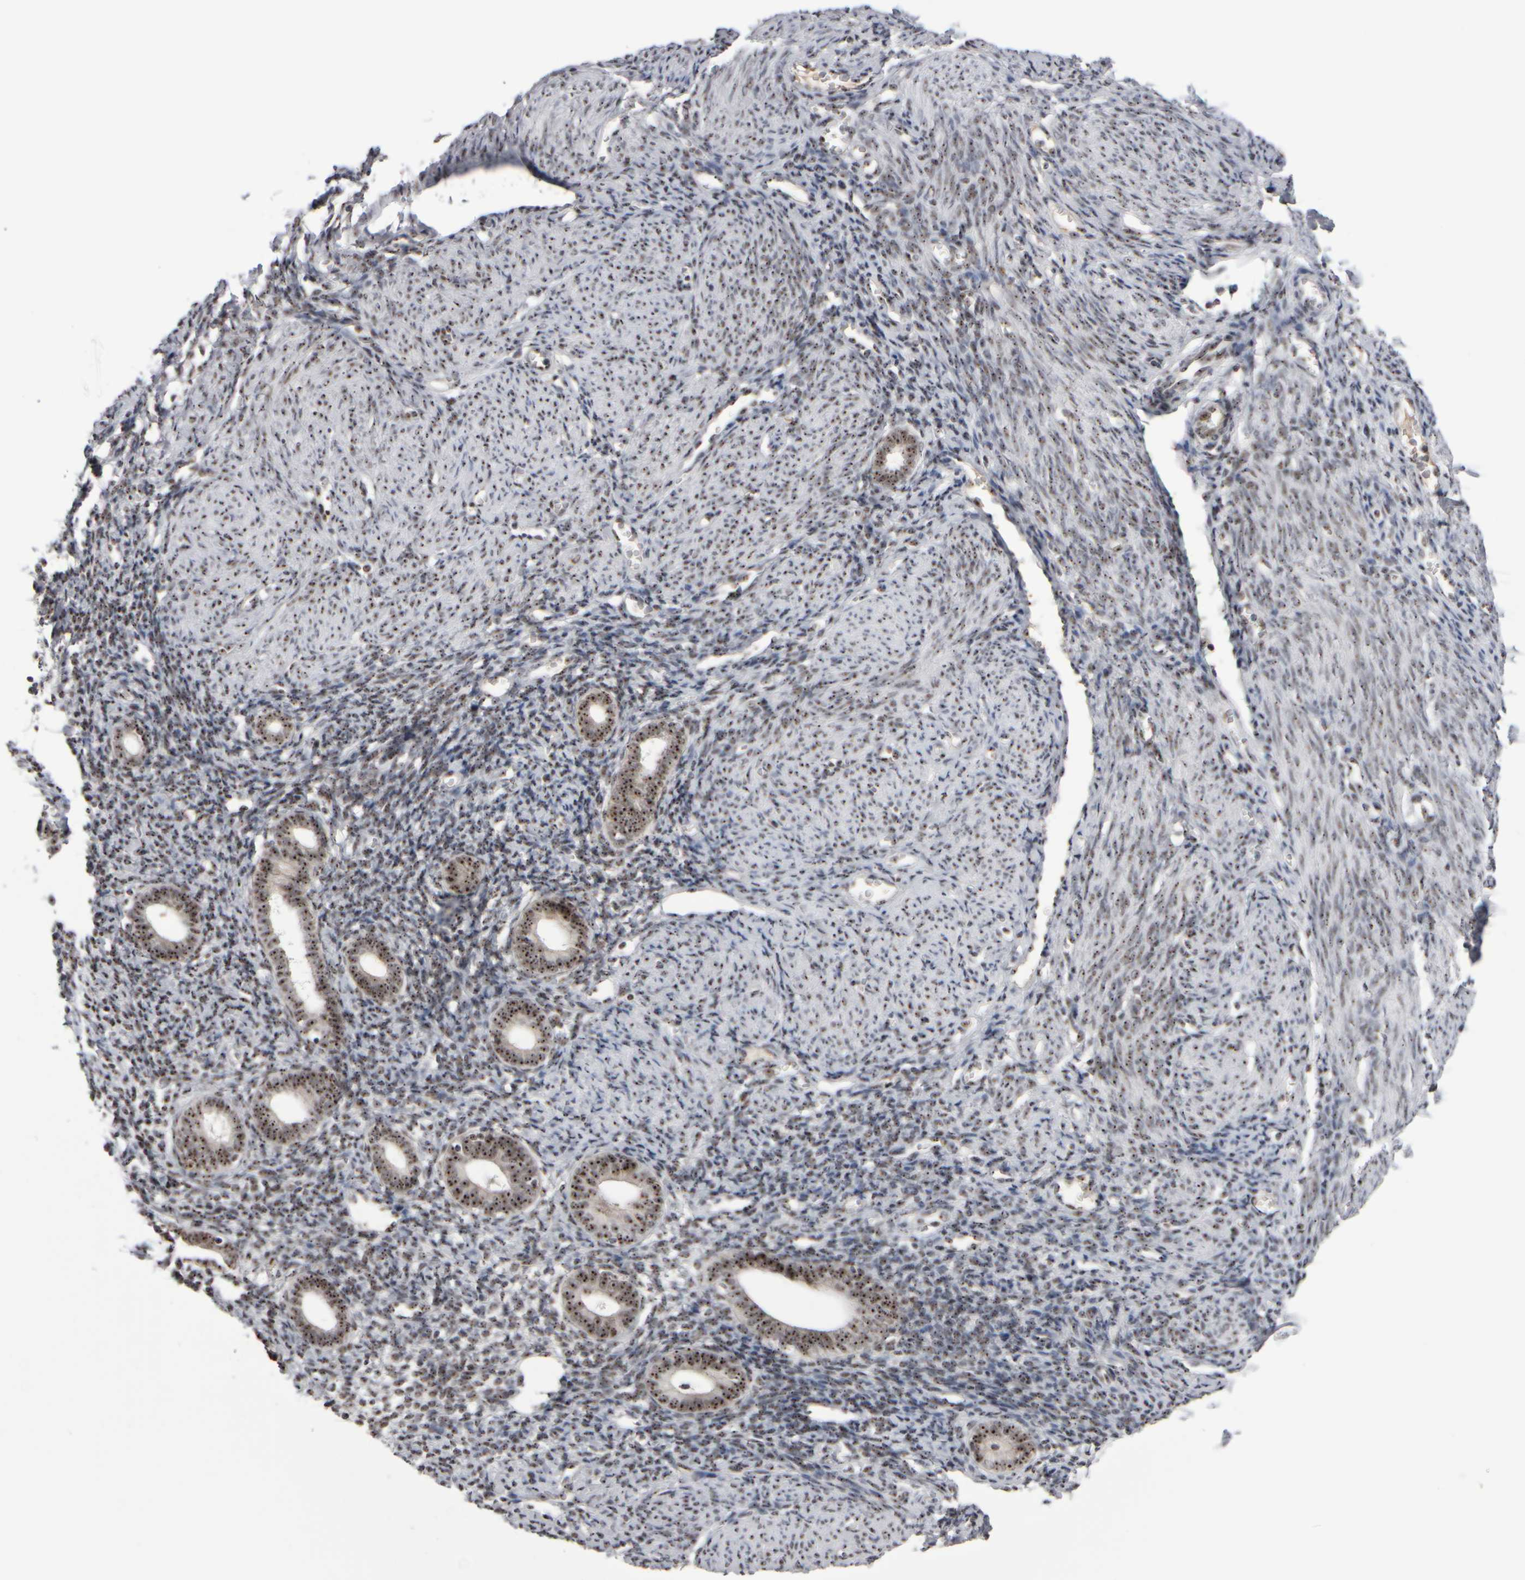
{"staining": {"intensity": "weak", "quantity": ">75%", "location": "nuclear"}, "tissue": "endometrium", "cell_type": "Cells in endometrial stroma", "image_type": "normal", "snomed": [{"axis": "morphology", "description": "Normal tissue, NOS"}, {"axis": "morphology", "description": "Adenocarcinoma, NOS"}, {"axis": "topography", "description": "Endometrium"}], "caption": "There is low levels of weak nuclear positivity in cells in endometrial stroma of benign endometrium, as demonstrated by immunohistochemical staining (brown color).", "gene": "SURF6", "patient": {"sex": "female", "age": 57}}